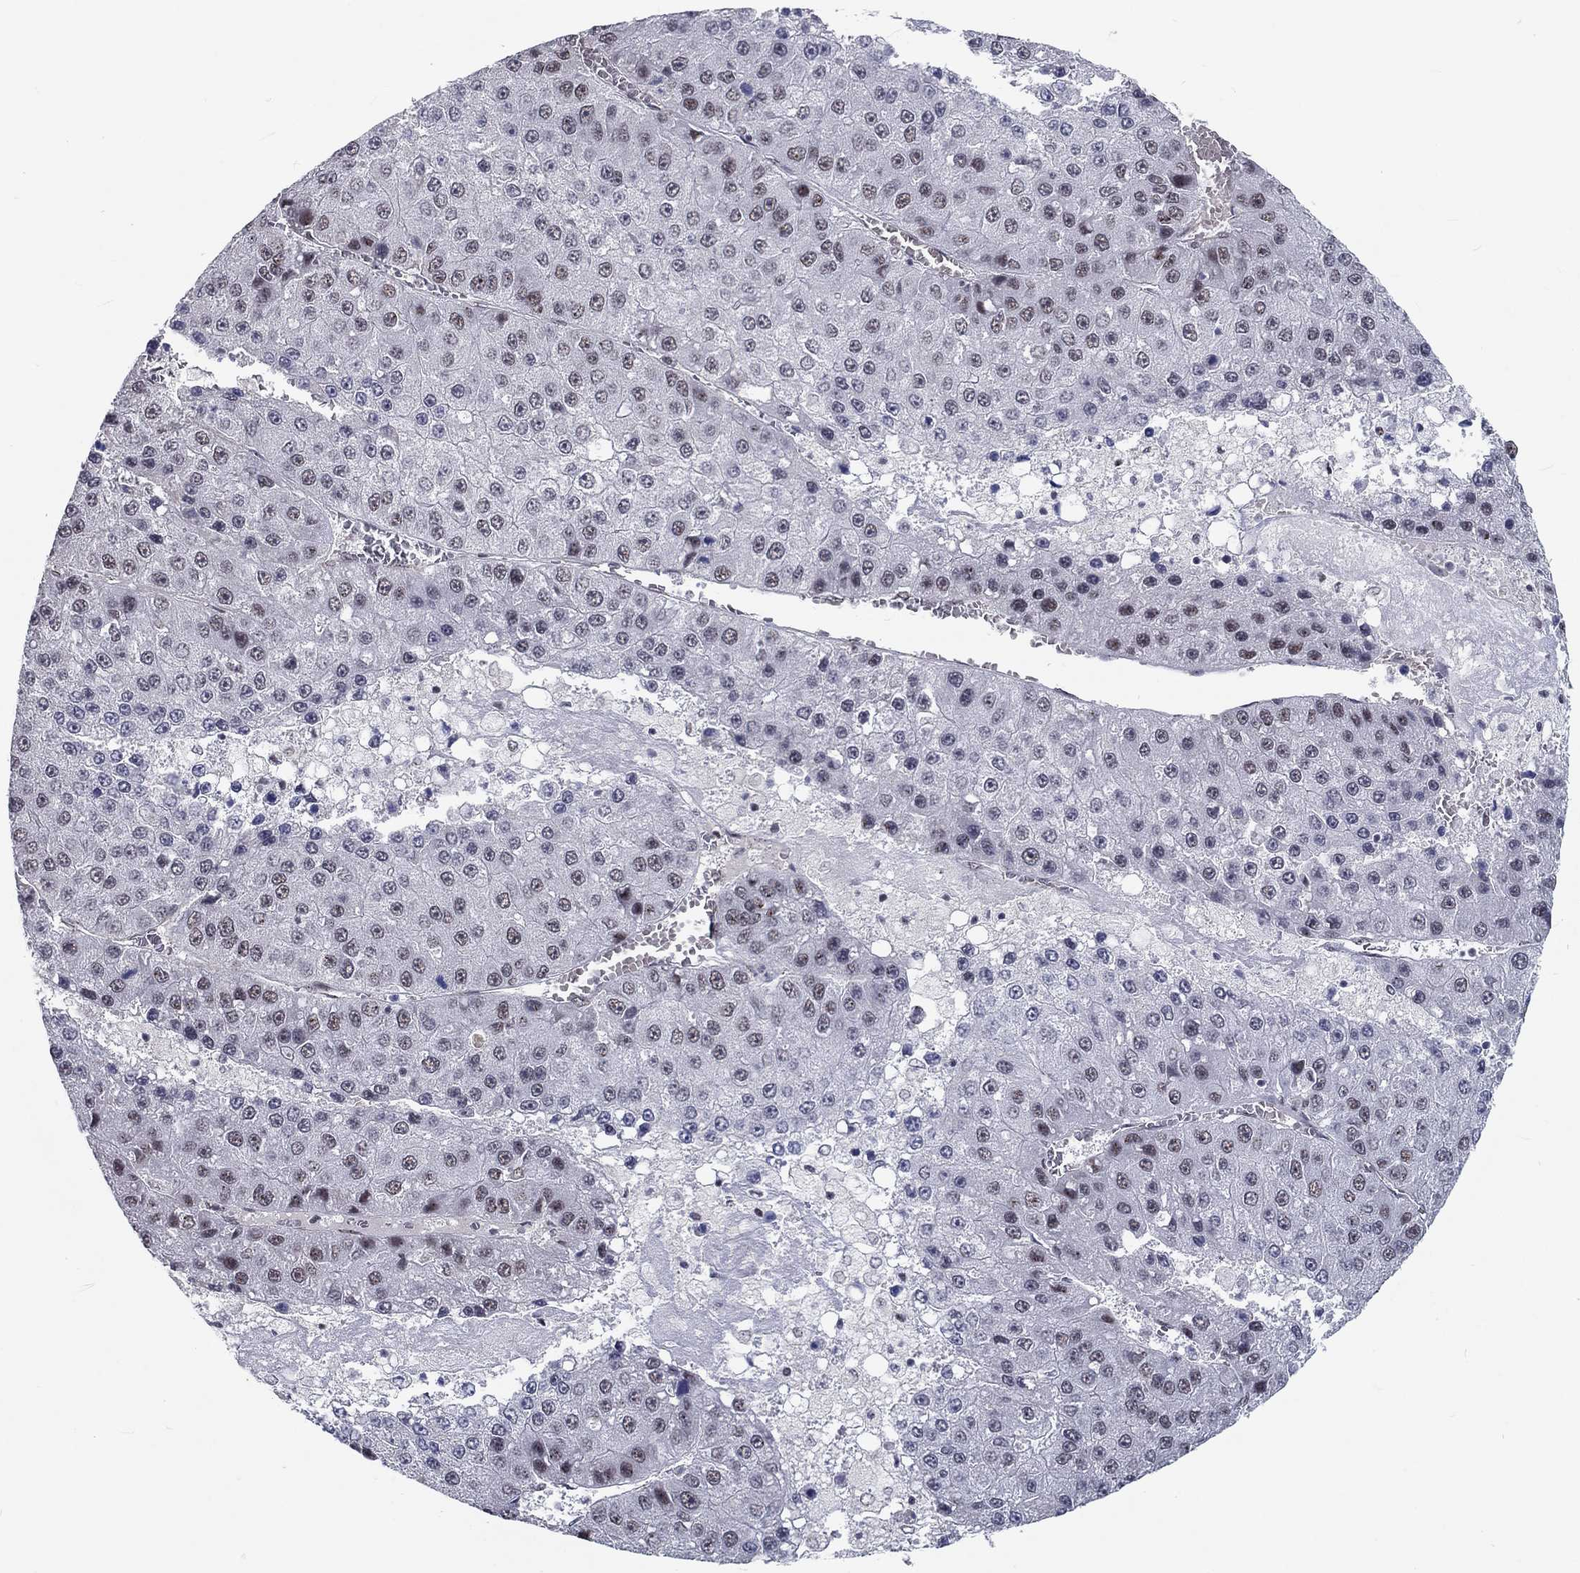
{"staining": {"intensity": "negative", "quantity": "none", "location": "none"}, "tissue": "liver cancer", "cell_type": "Tumor cells", "image_type": "cancer", "snomed": [{"axis": "morphology", "description": "Carcinoma, Hepatocellular, NOS"}, {"axis": "topography", "description": "Liver"}], "caption": "Tumor cells are negative for protein expression in human hepatocellular carcinoma (liver).", "gene": "ZBED1", "patient": {"sex": "female", "age": 73}}